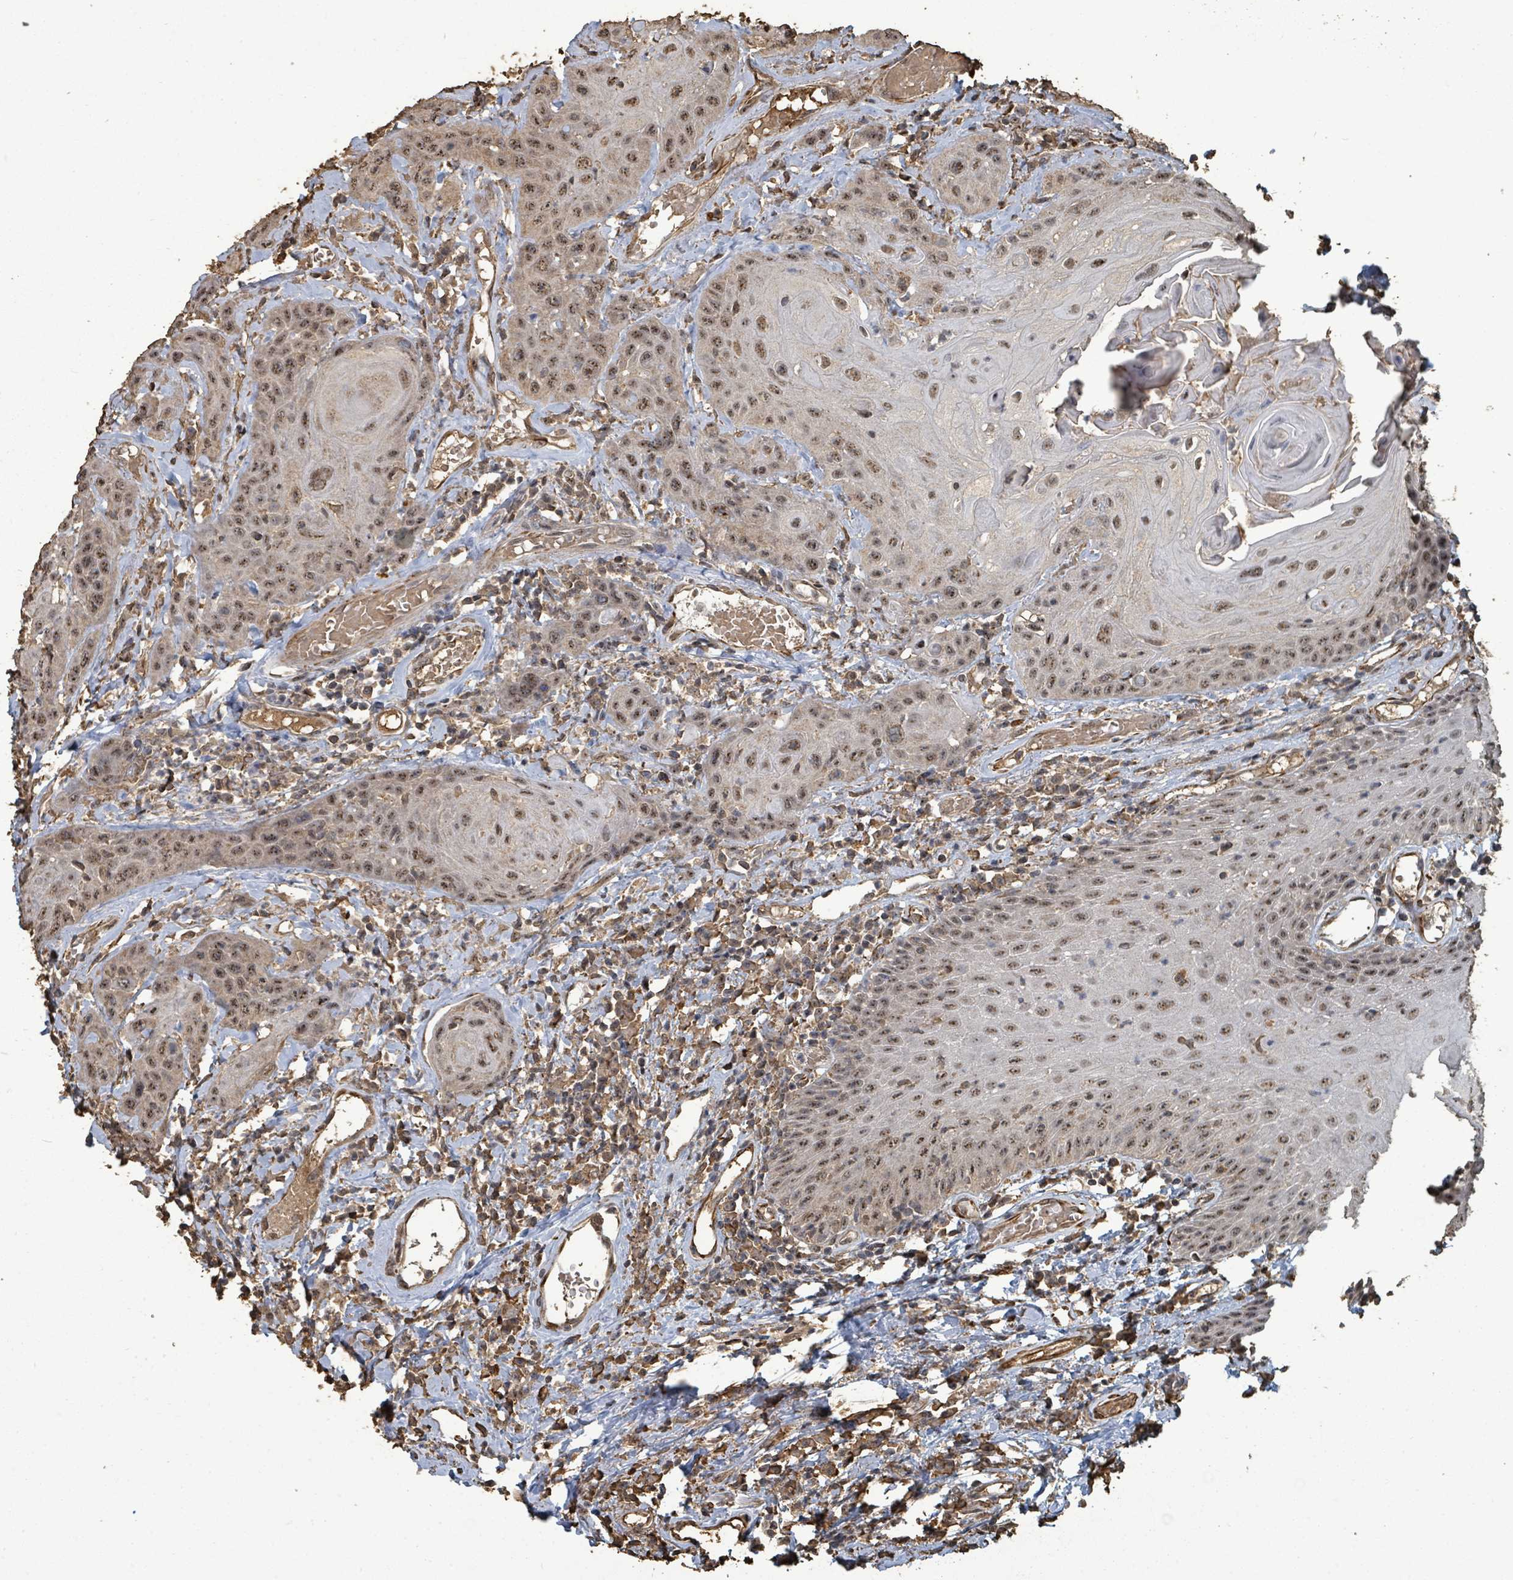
{"staining": {"intensity": "moderate", "quantity": ">75%", "location": "nuclear"}, "tissue": "head and neck cancer", "cell_type": "Tumor cells", "image_type": "cancer", "snomed": [{"axis": "morphology", "description": "Squamous cell carcinoma, NOS"}, {"axis": "topography", "description": "Head-Neck"}], "caption": "Moderate nuclear positivity for a protein is appreciated in about >75% of tumor cells of head and neck cancer (squamous cell carcinoma) using immunohistochemistry (IHC).", "gene": "C6orf52", "patient": {"sex": "female", "age": 59}}